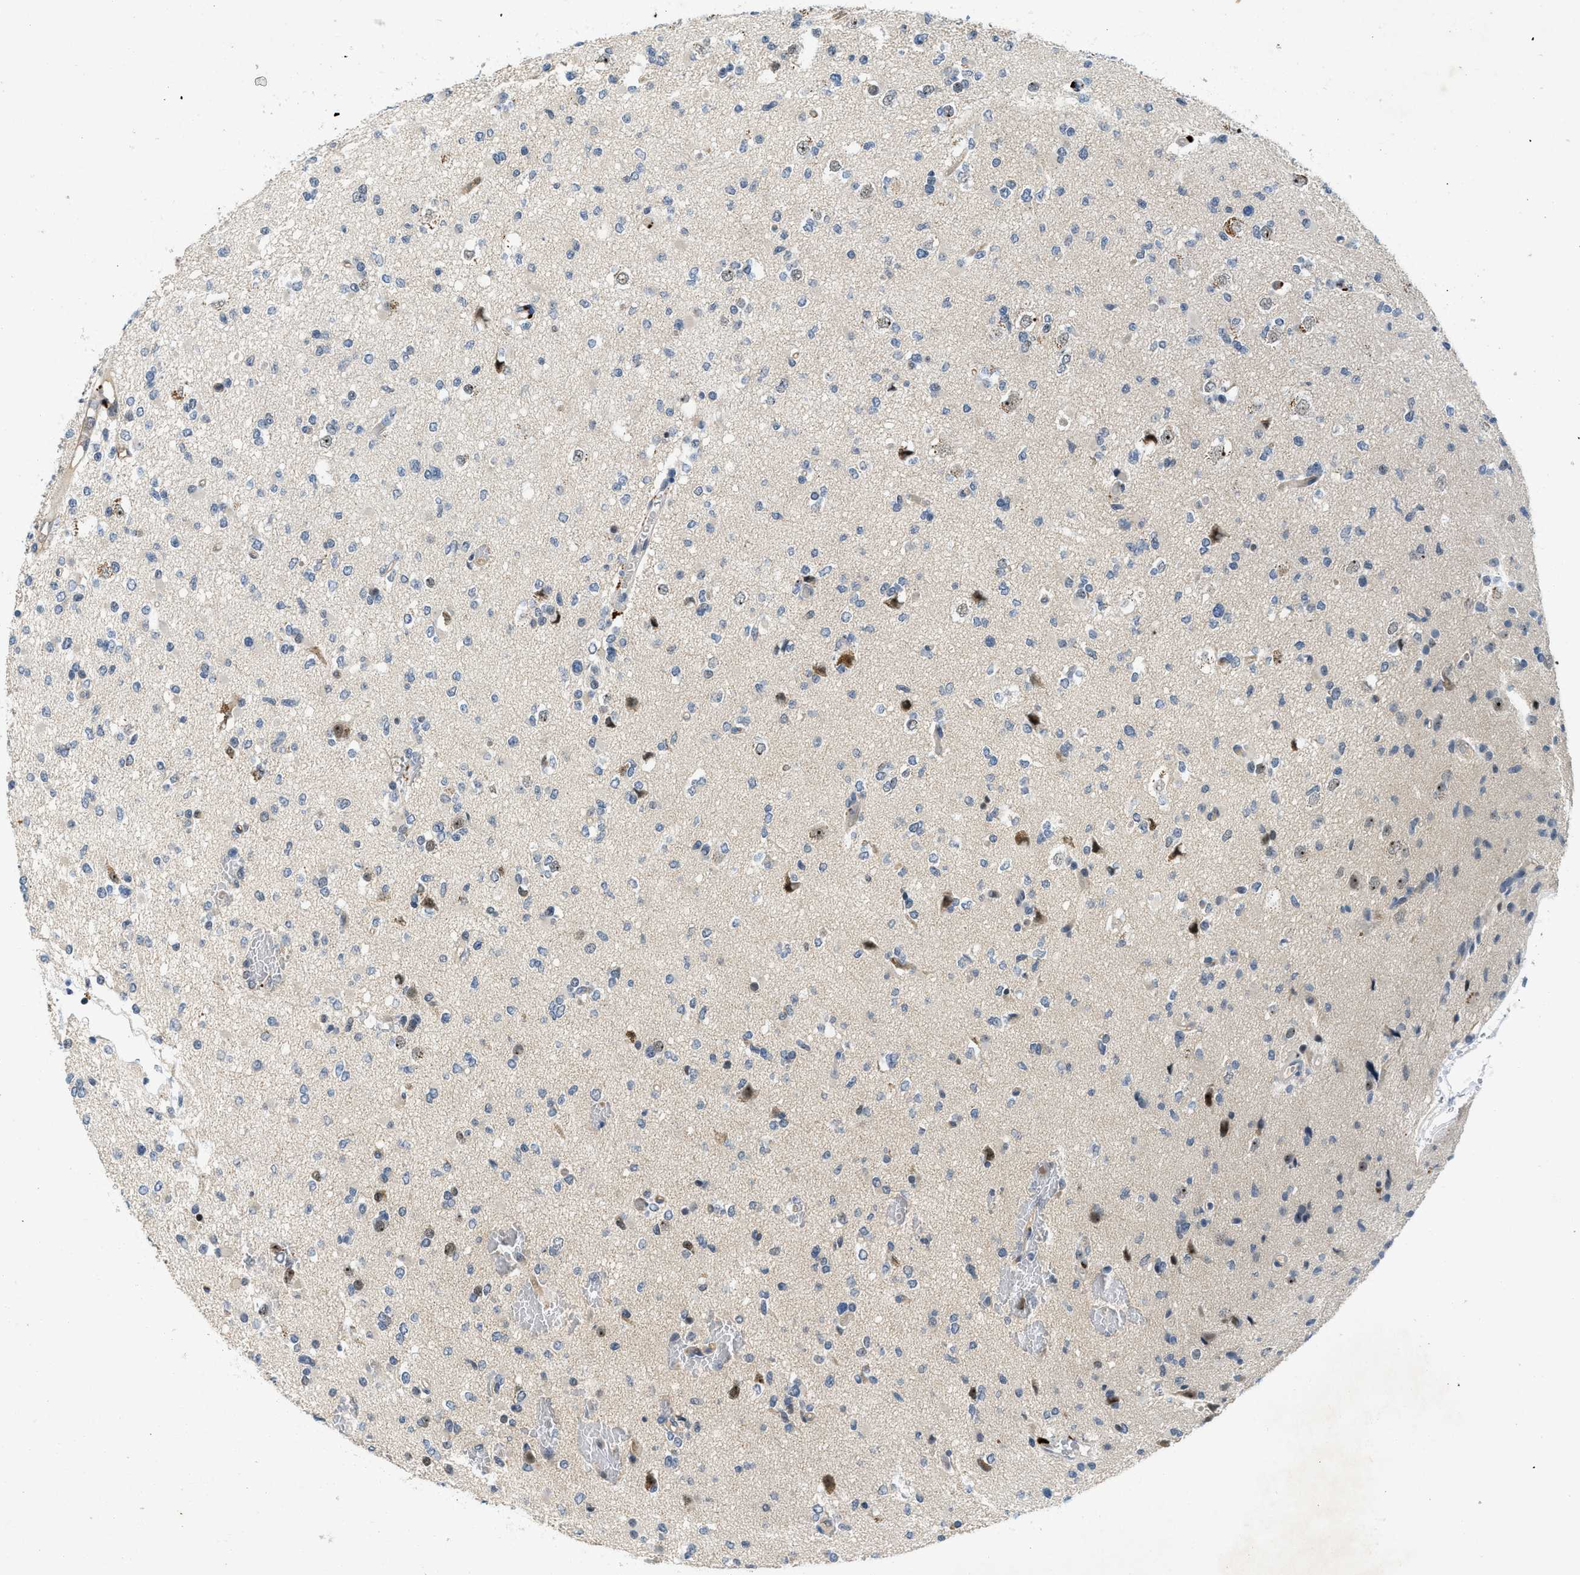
{"staining": {"intensity": "negative", "quantity": "none", "location": "none"}, "tissue": "glioma", "cell_type": "Tumor cells", "image_type": "cancer", "snomed": [{"axis": "morphology", "description": "Glioma, malignant, Low grade"}, {"axis": "topography", "description": "Brain"}], "caption": "This photomicrograph is of malignant glioma (low-grade) stained with IHC to label a protein in brown with the nuclei are counter-stained blue. There is no staining in tumor cells.", "gene": "SLCO2A1", "patient": {"sex": "female", "age": 22}}